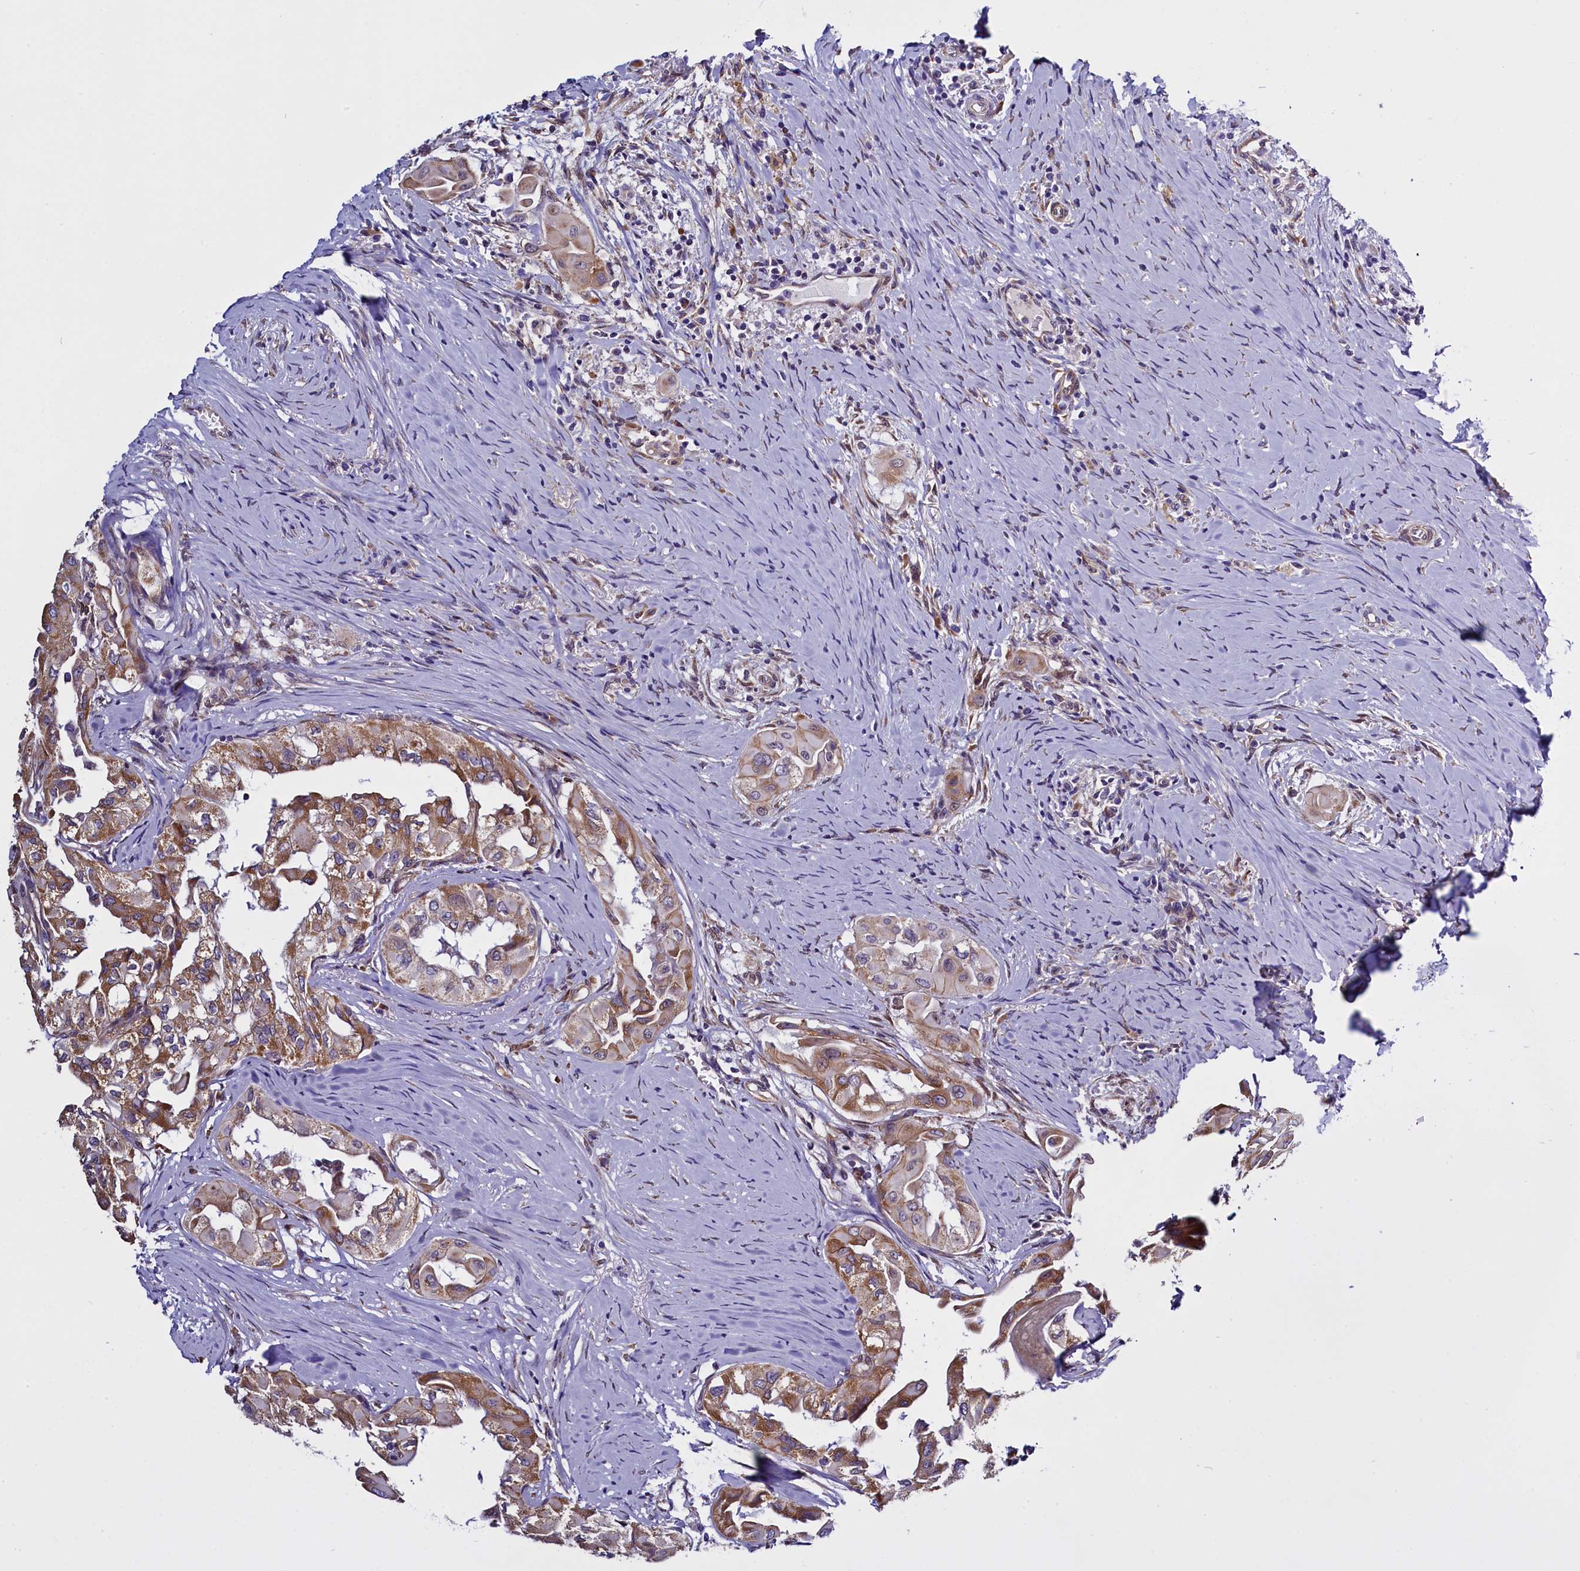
{"staining": {"intensity": "moderate", "quantity": ">75%", "location": "cytoplasmic/membranous"}, "tissue": "thyroid cancer", "cell_type": "Tumor cells", "image_type": "cancer", "snomed": [{"axis": "morphology", "description": "Papillary adenocarcinoma, NOS"}, {"axis": "topography", "description": "Thyroid gland"}], "caption": "Immunohistochemistry histopathology image of thyroid cancer stained for a protein (brown), which exhibits medium levels of moderate cytoplasmic/membranous positivity in approximately >75% of tumor cells.", "gene": "UACA", "patient": {"sex": "female", "age": 59}}